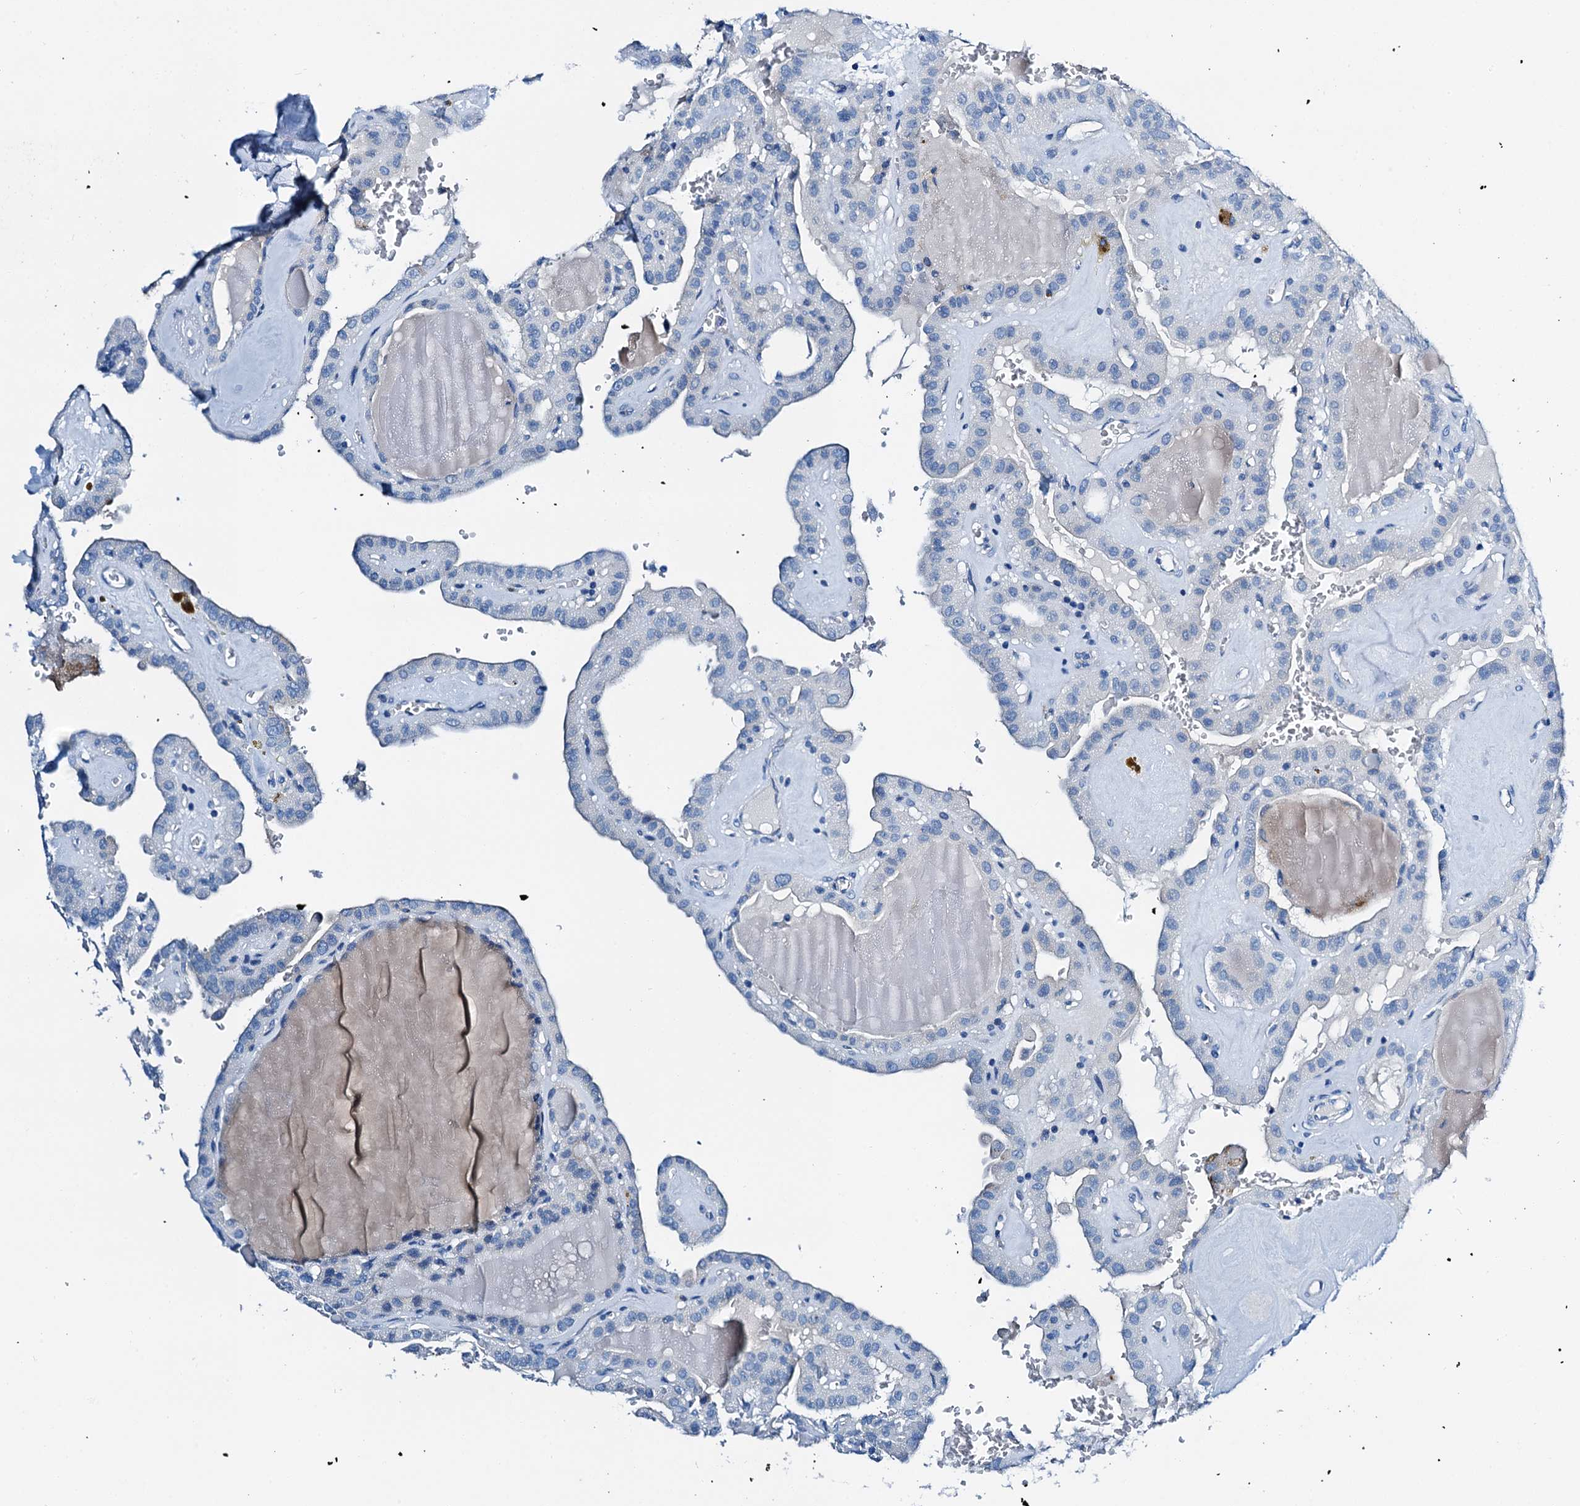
{"staining": {"intensity": "negative", "quantity": "none", "location": "none"}, "tissue": "thyroid cancer", "cell_type": "Tumor cells", "image_type": "cancer", "snomed": [{"axis": "morphology", "description": "Papillary adenocarcinoma, NOS"}, {"axis": "topography", "description": "Thyroid gland"}], "caption": "Tumor cells show no significant staining in thyroid cancer (papillary adenocarcinoma).", "gene": "C1QTNF4", "patient": {"sex": "male", "age": 52}}